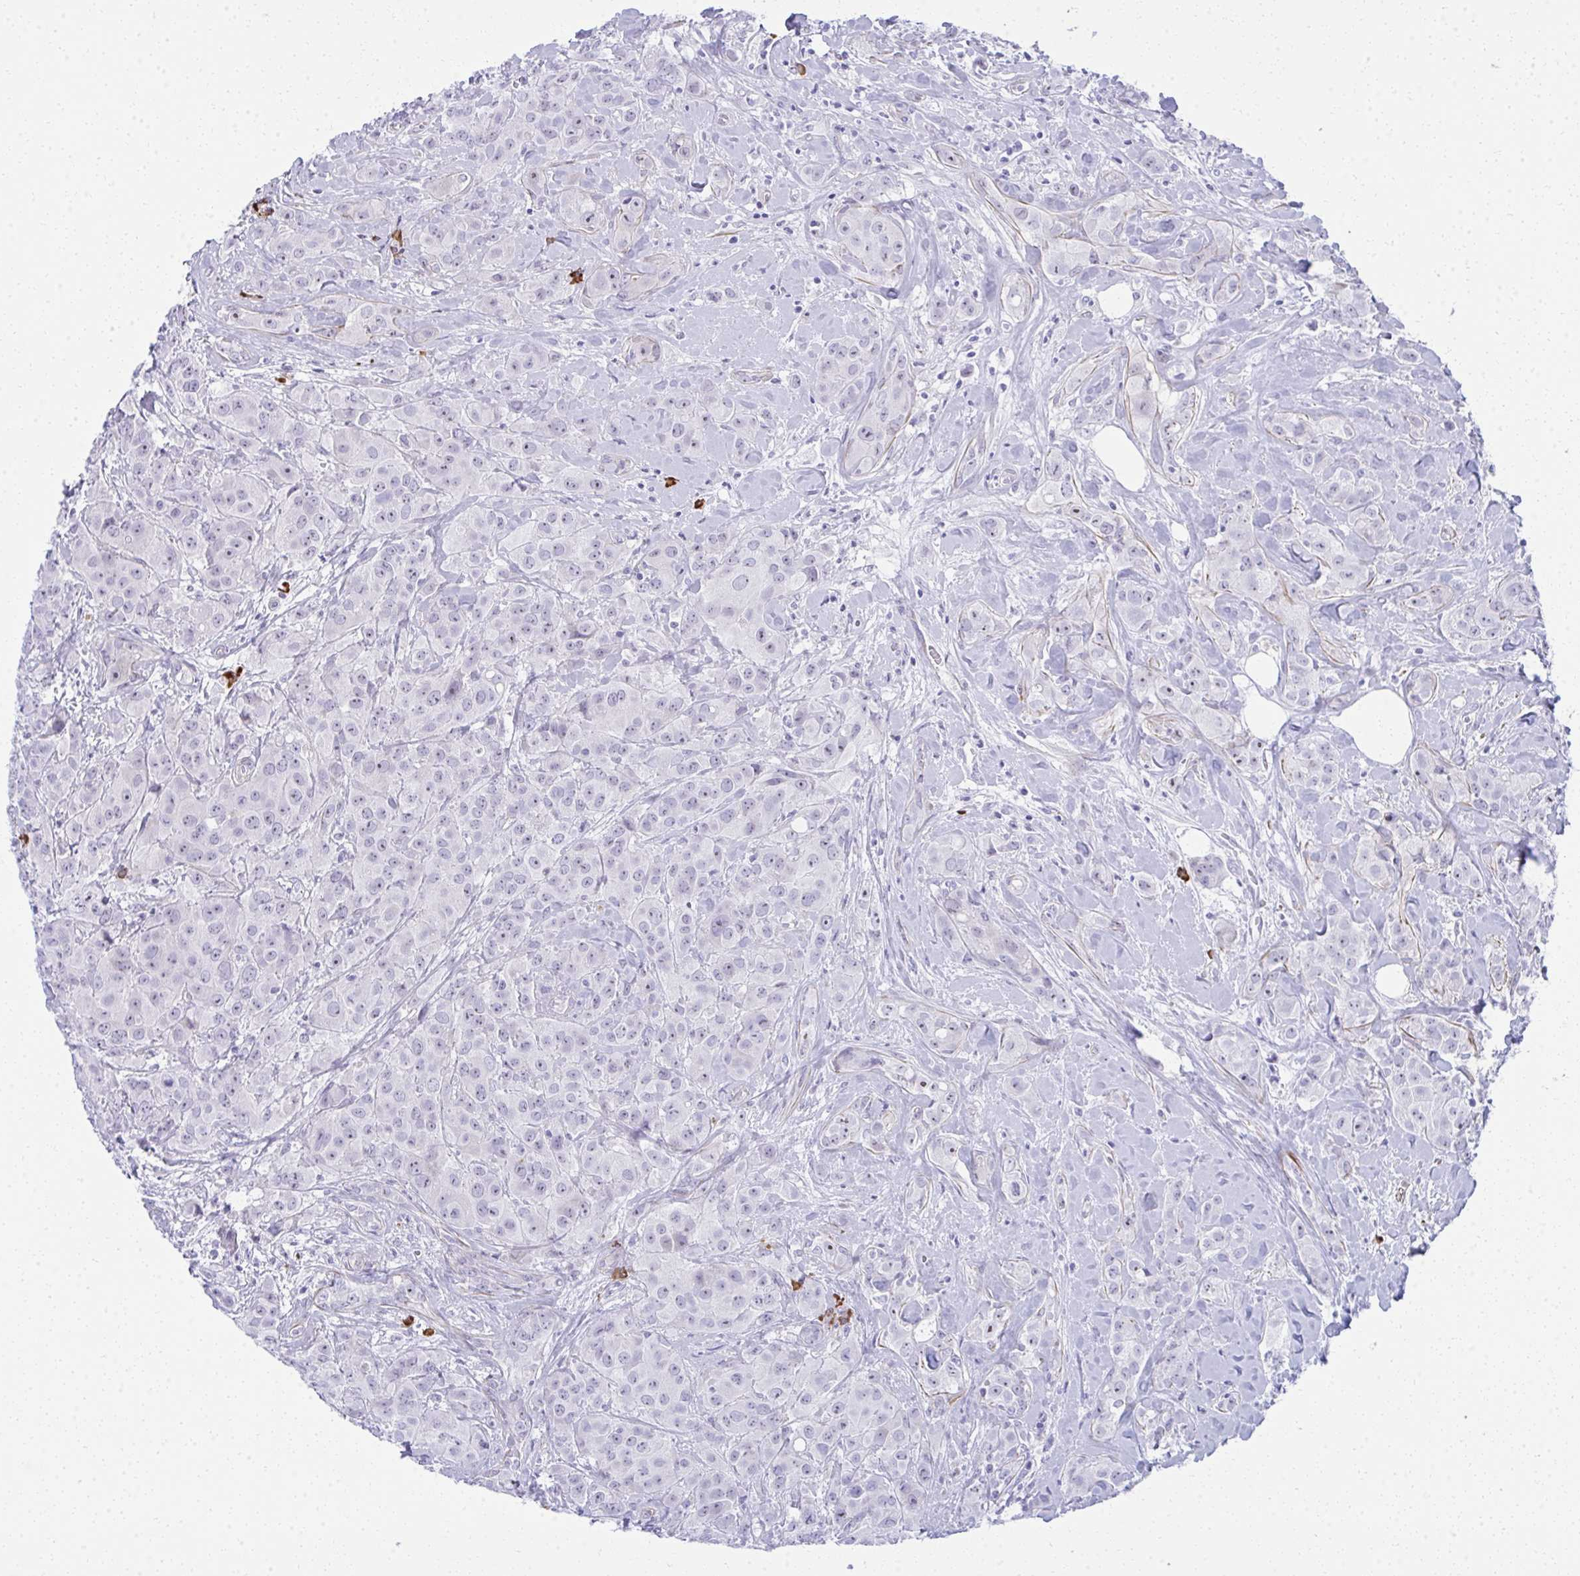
{"staining": {"intensity": "negative", "quantity": "none", "location": "none"}, "tissue": "breast cancer", "cell_type": "Tumor cells", "image_type": "cancer", "snomed": [{"axis": "morphology", "description": "Normal tissue, NOS"}, {"axis": "morphology", "description": "Duct carcinoma"}, {"axis": "topography", "description": "Breast"}], "caption": "An immunohistochemistry (IHC) image of infiltrating ductal carcinoma (breast) is shown. There is no staining in tumor cells of infiltrating ductal carcinoma (breast). The staining was performed using DAB to visualize the protein expression in brown, while the nuclei were stained in blue with hematoxylin (Magnification: 20x).", "gene": "PUS7L", "patient": {"sex": "female", "age": 43}}